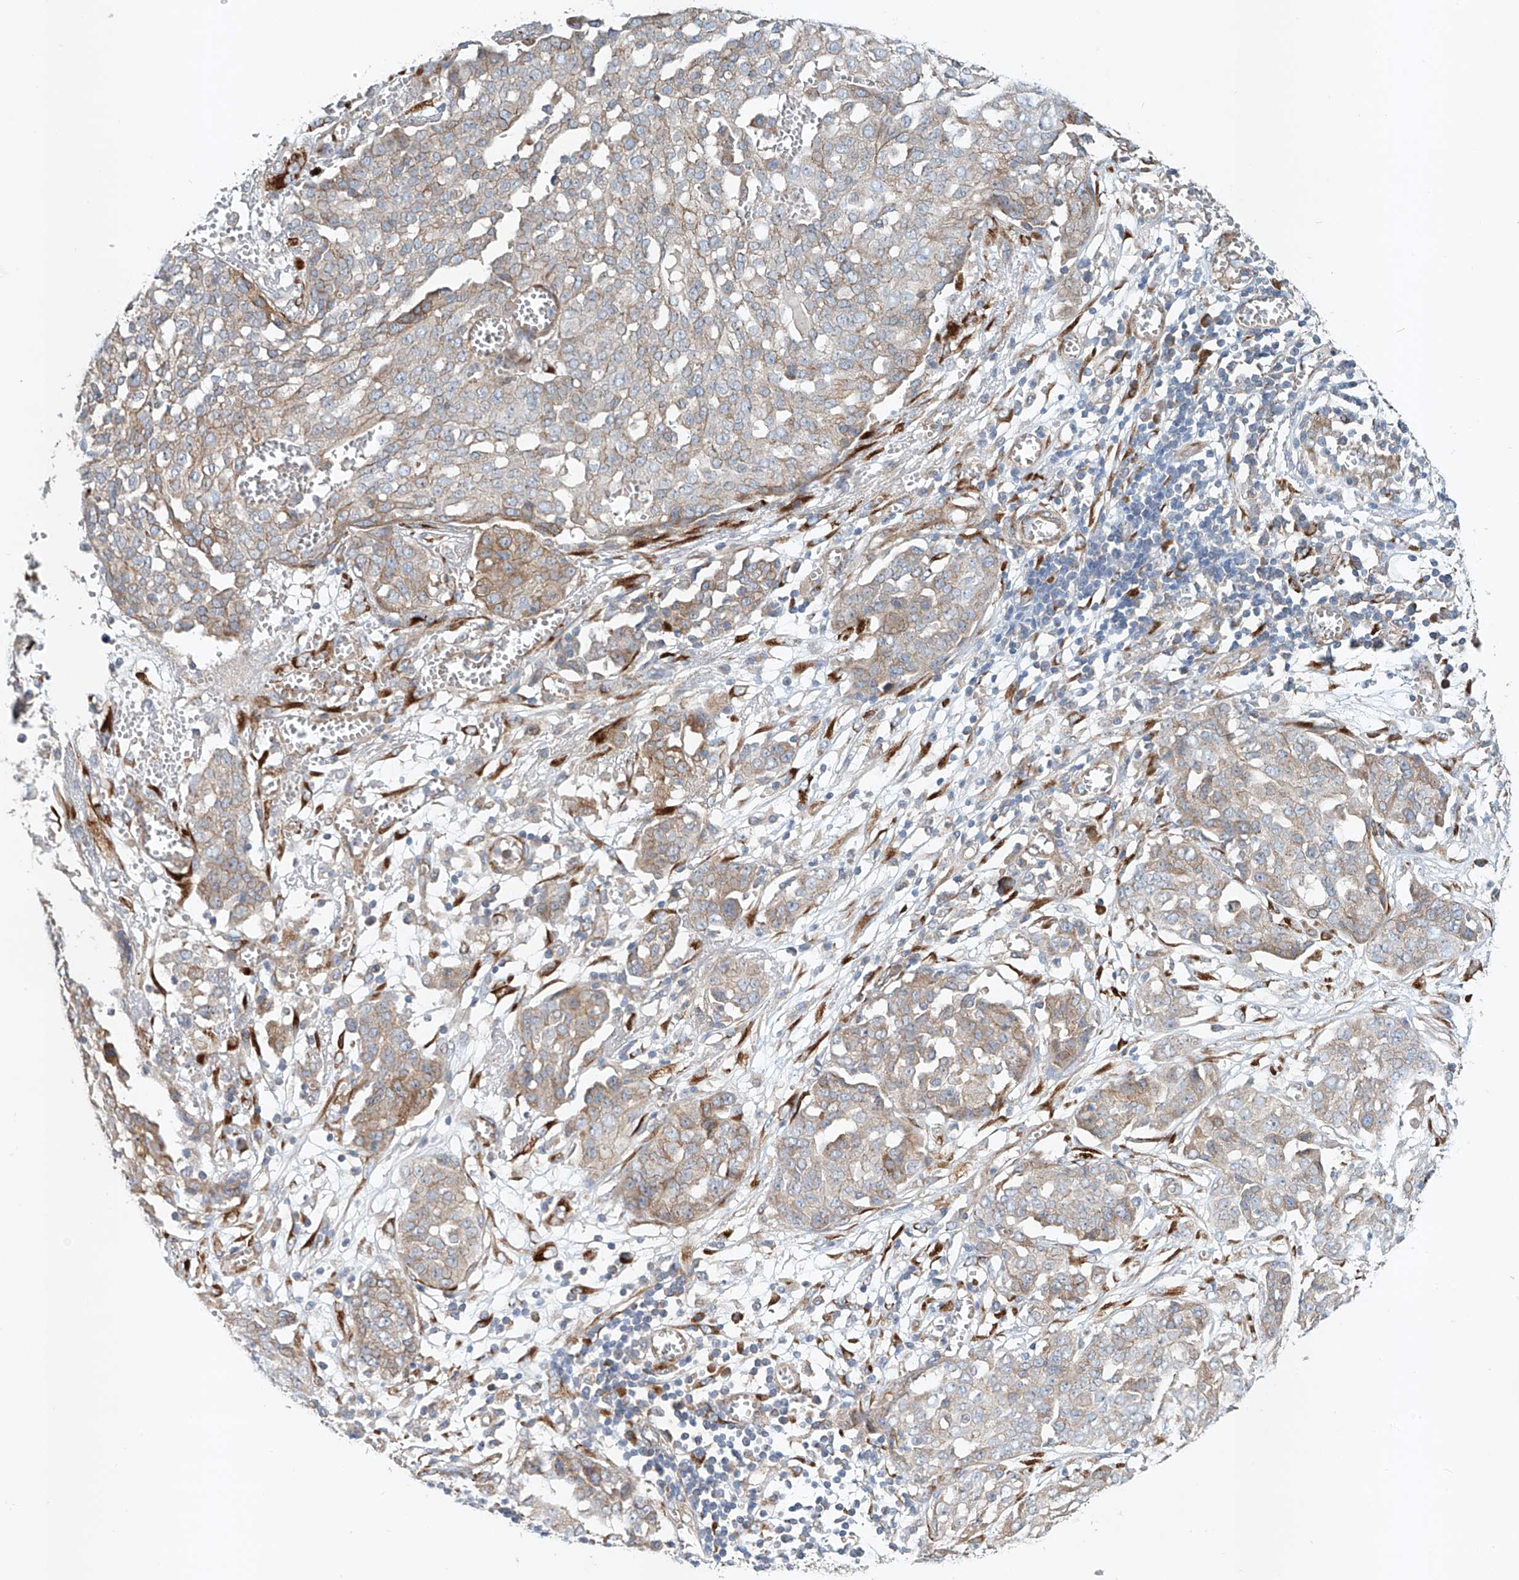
{"staining": {"intensity": "weak", "quantity": "<25%", "location": "cytoplasmic/membranous"}, "tissue": "ovarian cancer", "cell_type": "Tumor cells", "image_type": "cancer", "snomed": [{"axis": "morphology", "description": "Cystadenocarcinoma, serous, NOS"}, {"axis": "topography", "description": "Soft tissue"}, {"axis": "topography", "description": "Ovary"}], "caption": "Immunohistochemistry histopathology image of neoplastic tissue: human serous cystadenocarcinoma (ovarian) stained with DAB shows no significant protein expression in tumor cells.", "gene": "SNAP29", "patient": {"sex": "female", "age": 57}}